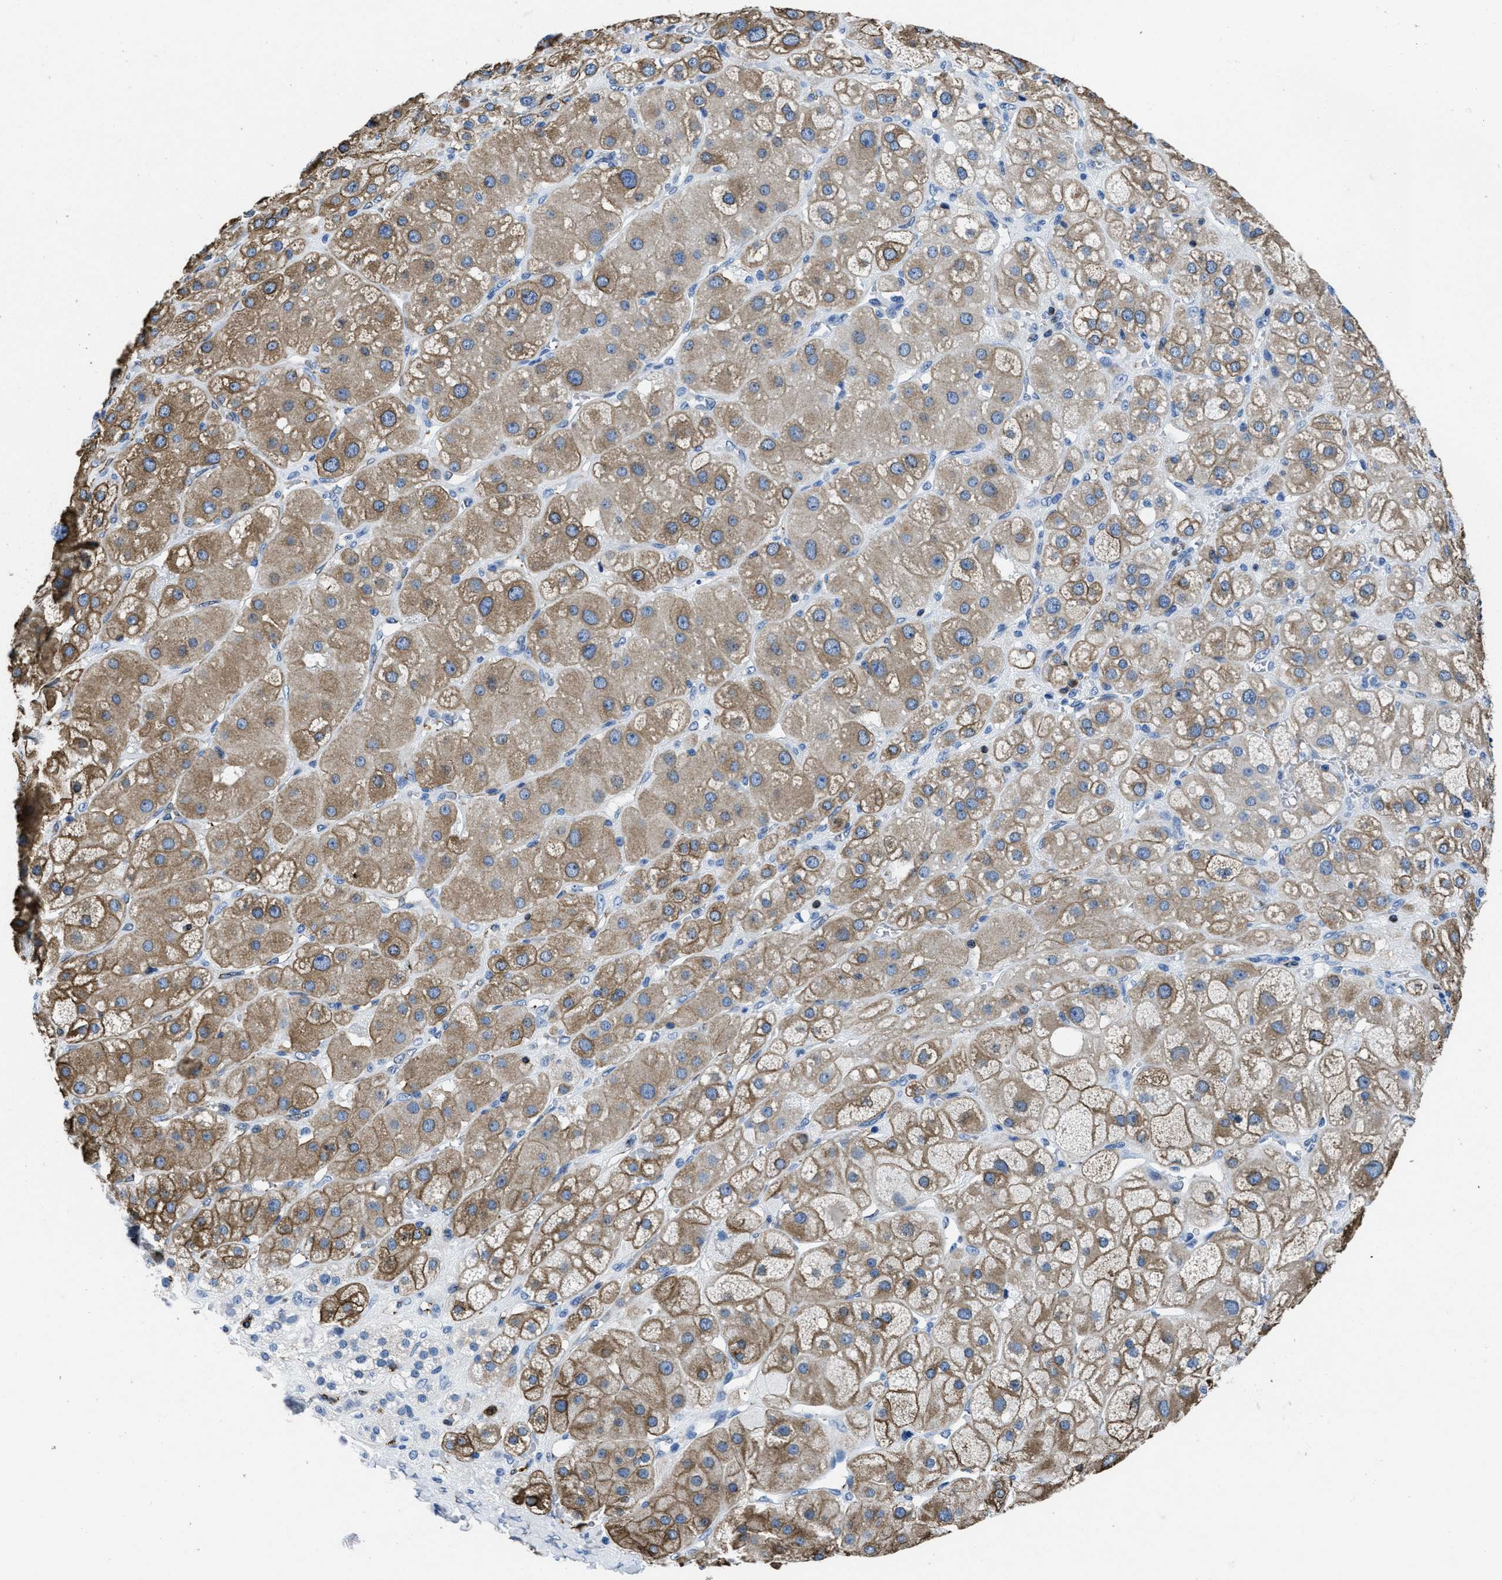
{"staining": {"intensity": "moderate", "quantity": "25%-75%", "location": "cytoplasmic/membranous"}, "tissue": "adrenal gland", "cell_type": "Glandular cells", "image_type": "normal", "snomed": [{"axis": "morphology", "description": "Normal tissue, NOS"}, {"axis": "topography", "description": "Adrenal gland"}], "caption": "Brown immunohistochemical staining in benign human adrenal gland reveals moderate cytoplasmic/membranous expression in approximately 25%-75% of glandular cells. (DAB = brown stain, brightfield microscopy at high magnification).", "gene": "ITGA3", "patient": {"sex": "female", "age": 47}}